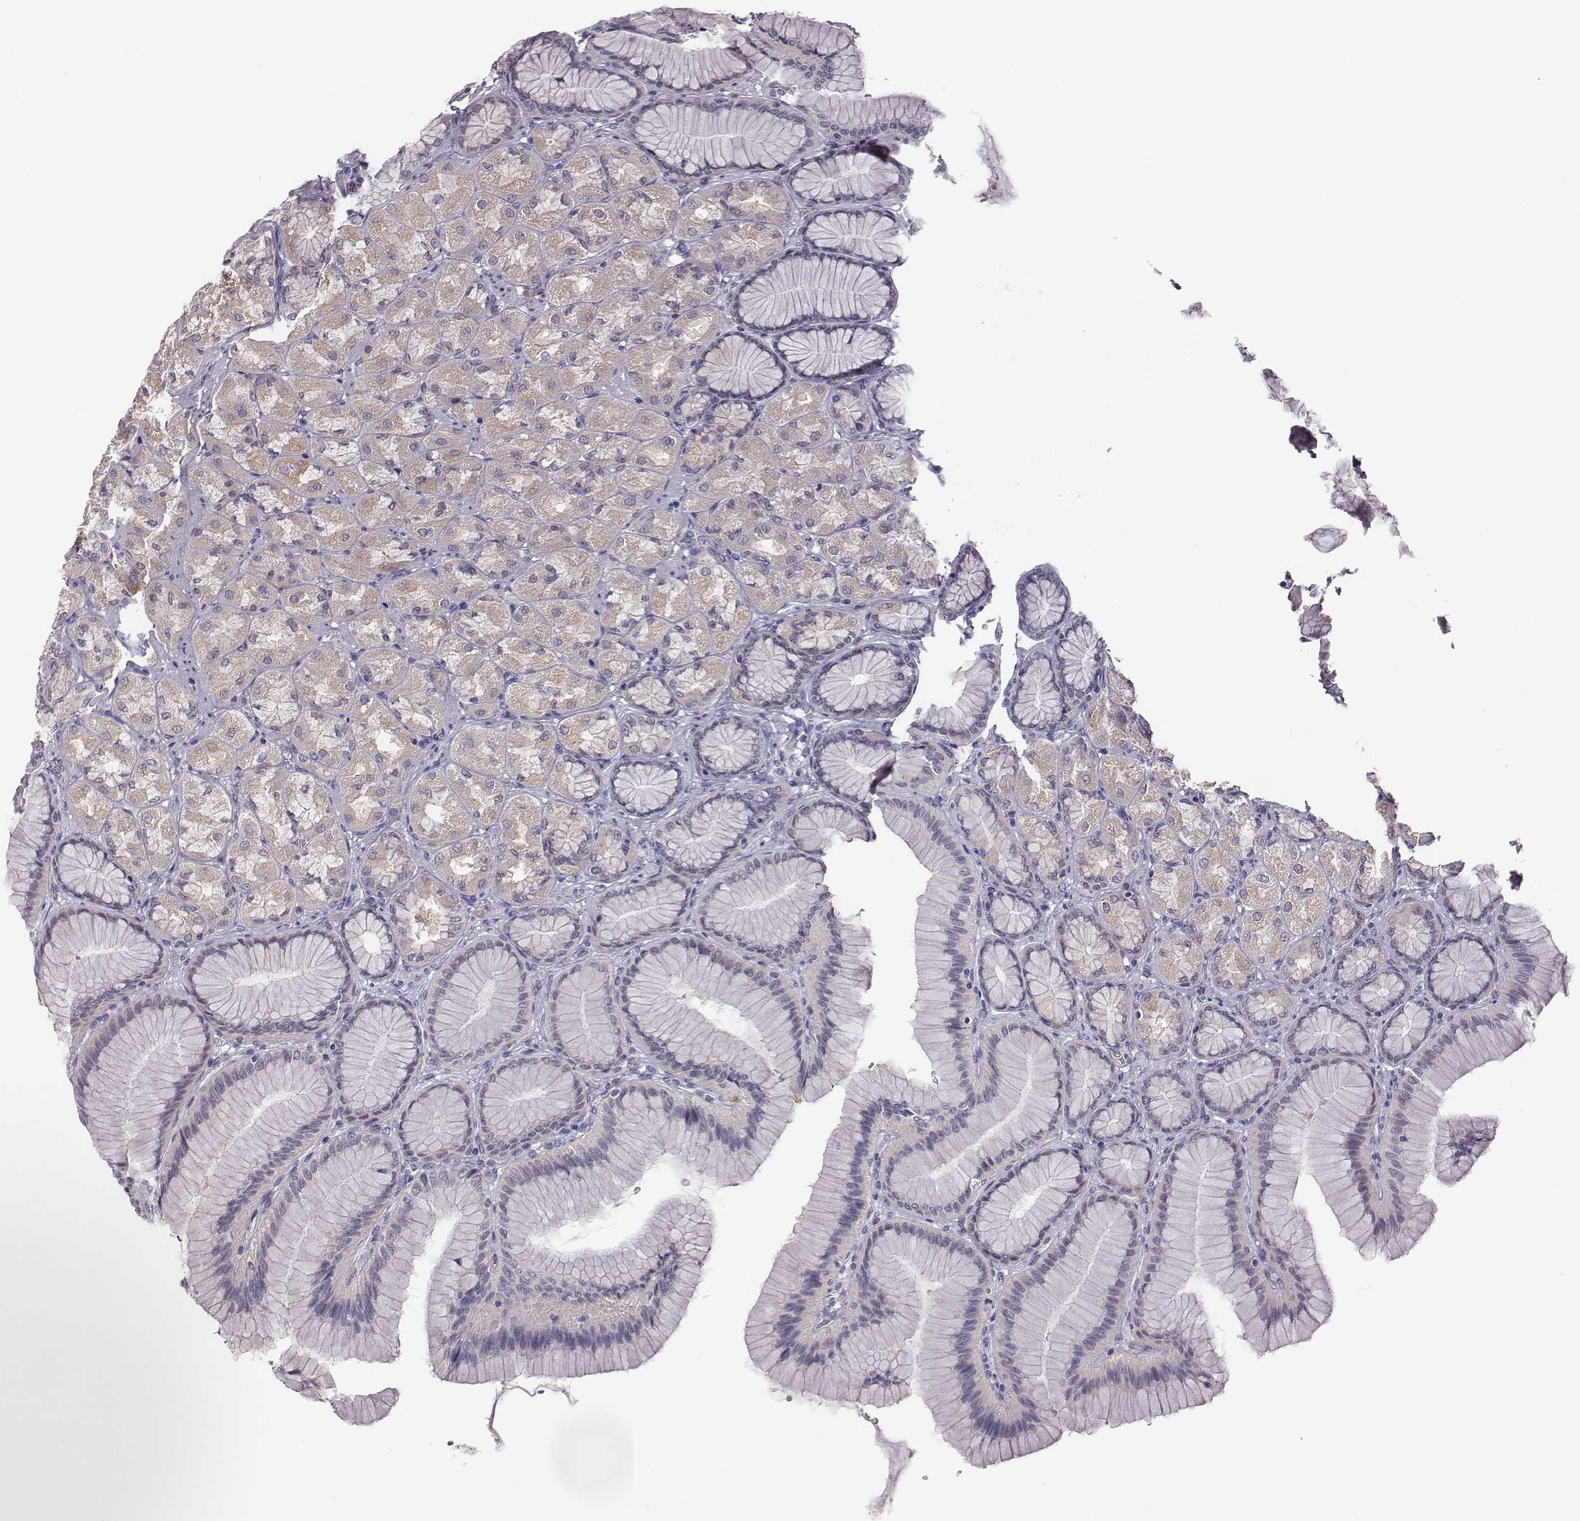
{"staining": {"intensity": "weak", "quantity": "<25%", "location": "cytoplasmic/membranous"}, "tissue": "stomach", "cell_type": "Glandular cells", "image_type": "normal", "snomed": [{"axis": "morphology", "description": "Normal tissue, NOS"}, {"axis": "morphology", "description": "Adenocarcinoma, NOS"}, {"axis": "morphology", "description": "Adenocarcinoma, High grade"}, {"axis": "topography", "description": "Stomach, upper"}, {"axis": "topography", "description": "Stomach"}], "caption": "Immunohistochemistry (IHC) photomicrograph of benign human stomach stained for a protein (brown), which displays no expression in glandular cells.", "gene": "KMO", "patient": {"sex": "female", "age": 65}}